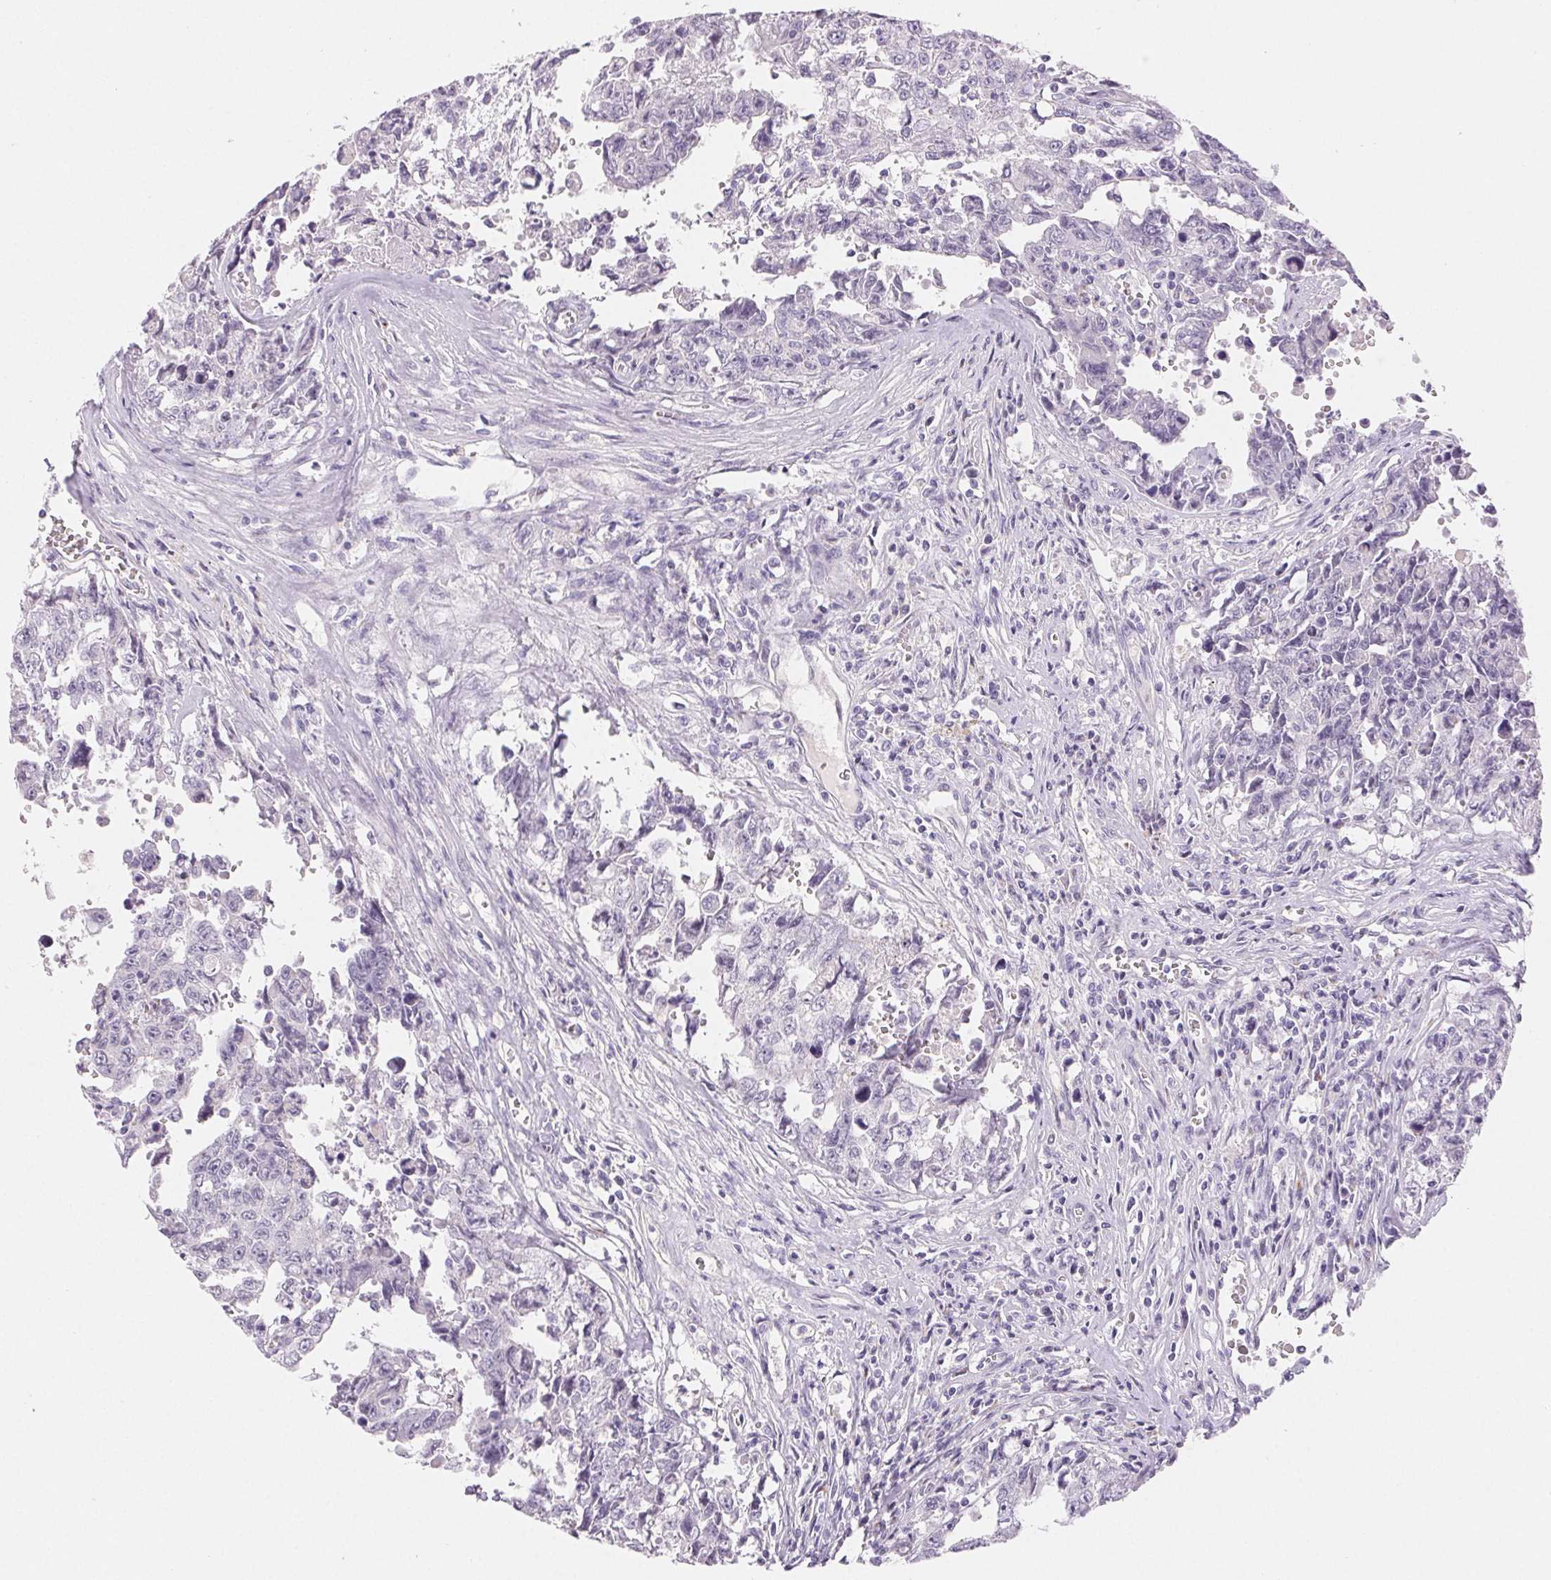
{"staining": {"intensity": "negative", "quantity": "none", "location": "none"}, "tissue": "testis cancer", "cell_type": "Tumor cells", "image_type": "cancer", "snomed": [{"axis": "morphology", "description": "Carcinoma, Embryonal, NOS"}, {"axis": "topography", "description": "Testis"}], "caption": "Embryonal carcinoma (testis) was stained to show a protein in brown. There is no significant expression in tumor cells.", "gene": "BPIFB2", "patient": {"sex": "male", "age": 24}}